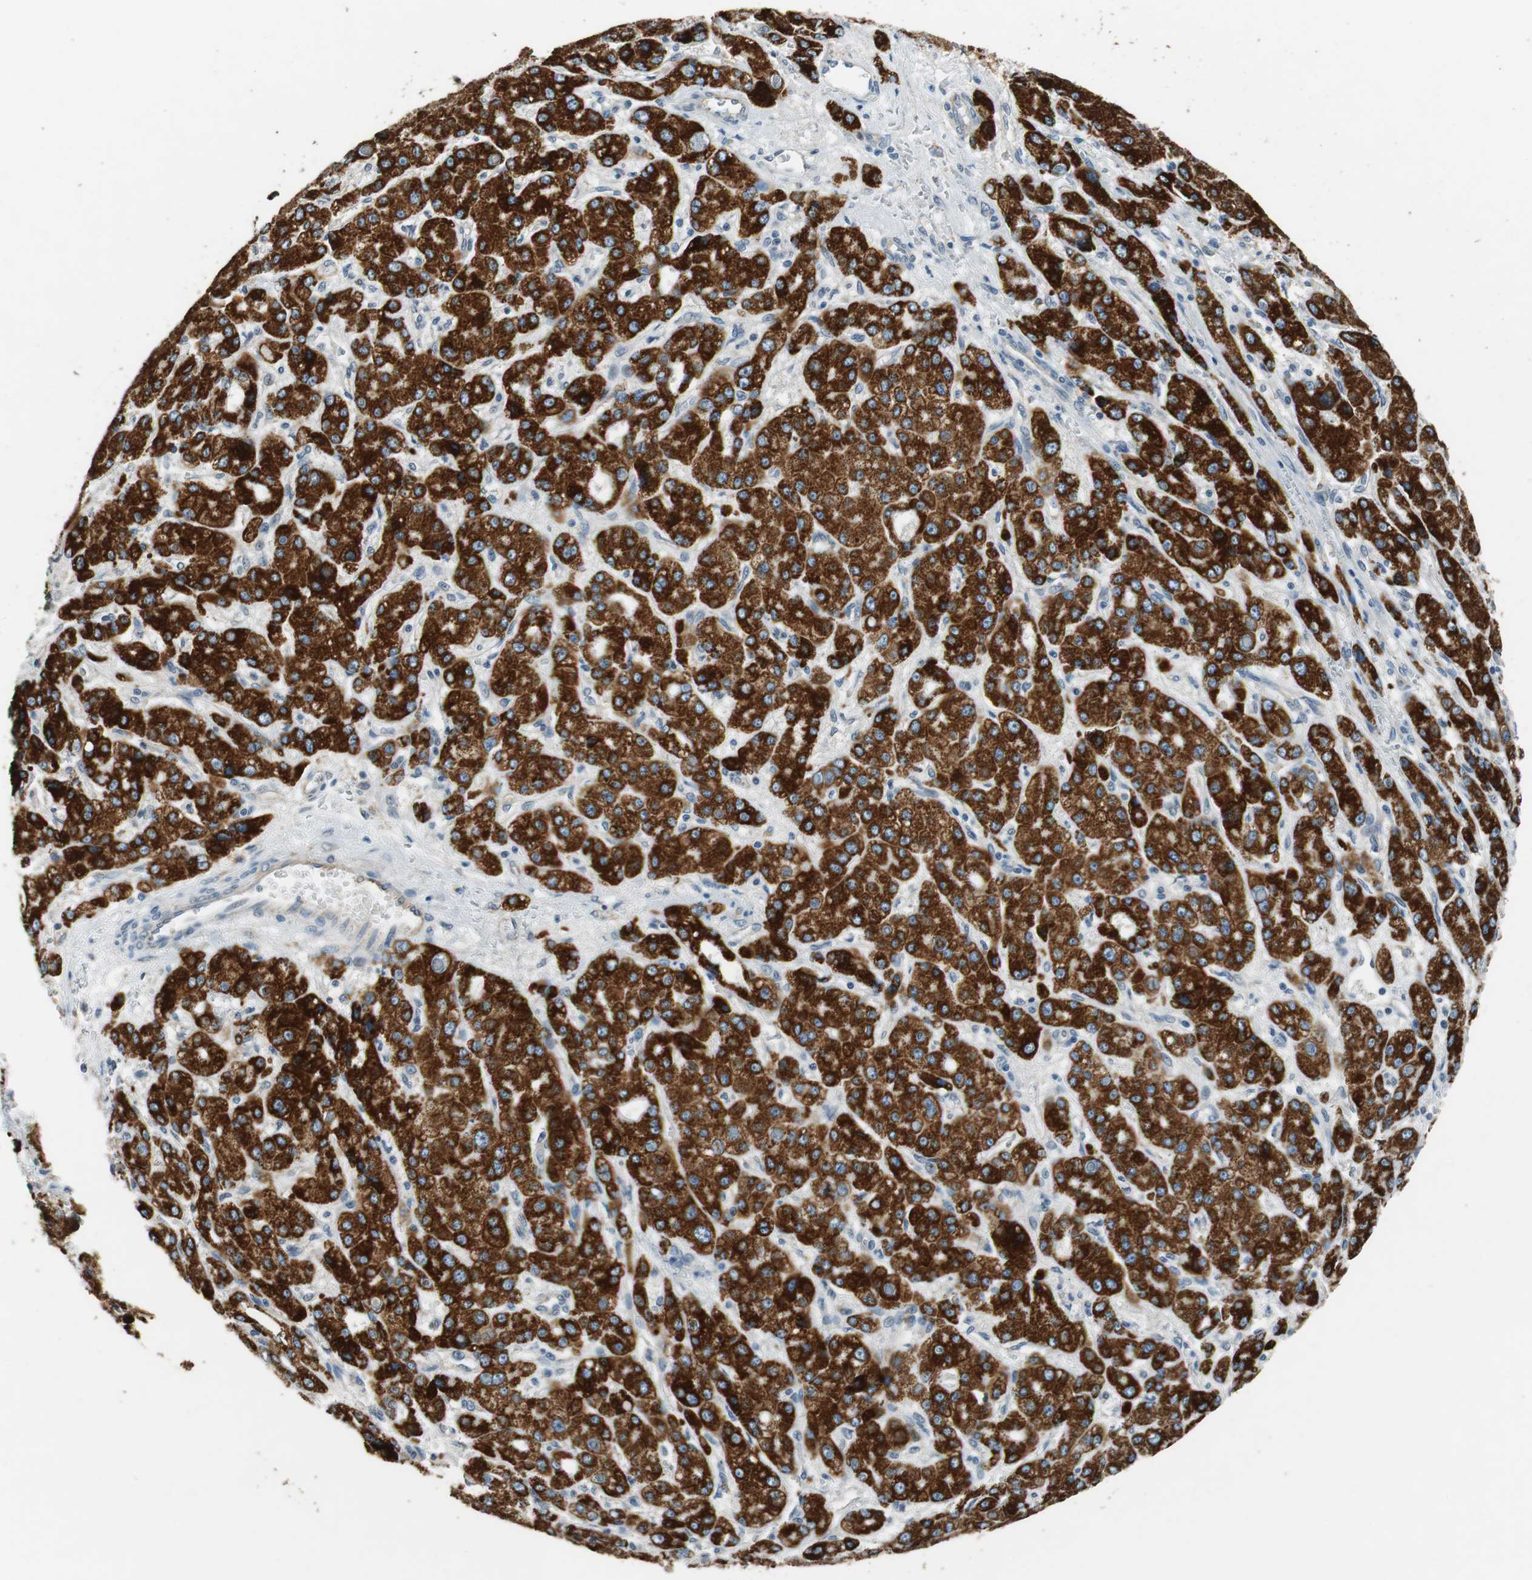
{"staining": {"intensity": "strong", "quantity": ">75%", "location": "cytoplasmic/membranous"}, "tissue": "liver cancer", "cell_type": "Tumor cells", "image_type": "cancer", "snomed": [{"axis": "morphology", "description": "Carcinoma, Hepatocellular, NOS"}, {"axis": "topography", "description": "Liver"}], "caption": "This is an image of immunohistochemistry staining of liver cancer (hepatocellular carcinoma), which shows strong staining in the cytoplasmic/membranous of tumor cells.", "gene": "ALDH4A1", "patient": {"sex": "male", "age": 55}}